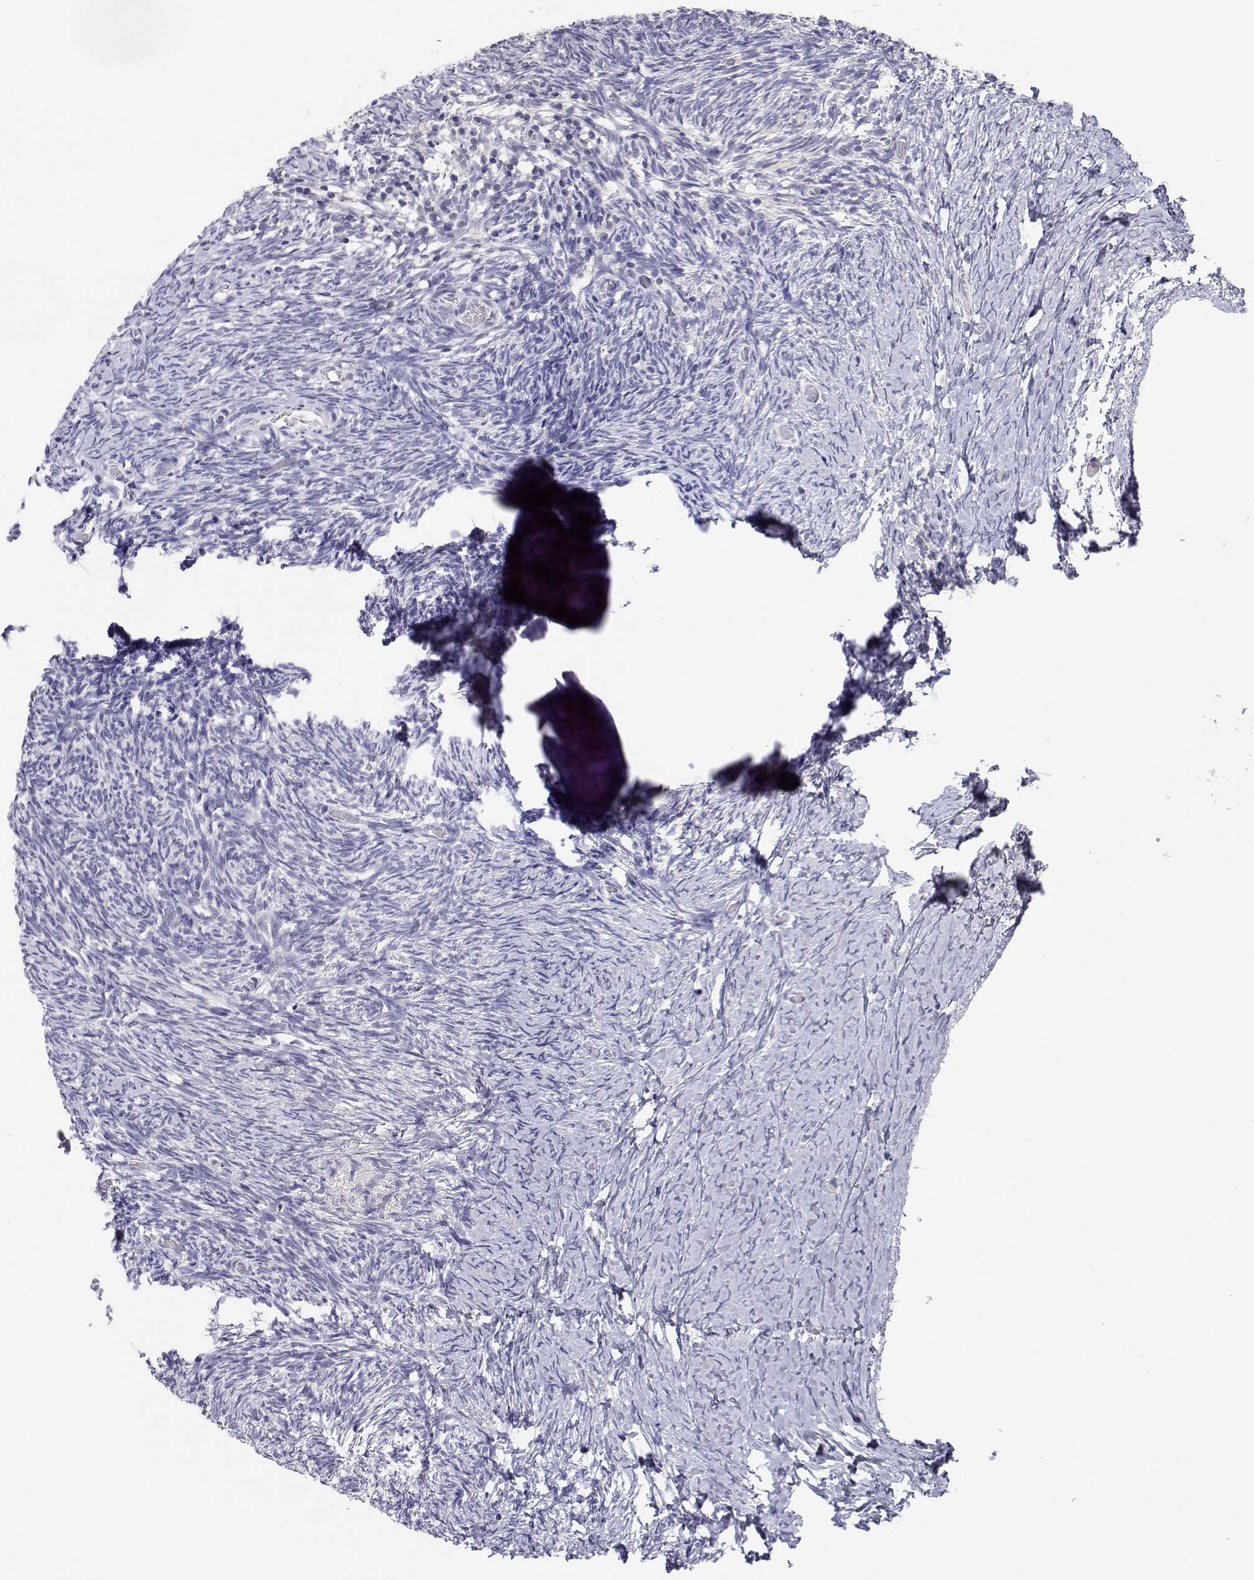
{"staining": {"intensity": "negative", "quantity": "none", "location": "none"}, "tissue": "ovary", "cell_type": "Follicle cells", "image_type": "normal", "snomed": [{"axis": "morphology", "description": "Normal tissue, NOS"}, {"axis": "topography", "description": "Ovary"}], "caption": "Immunohistochemistry (IHC) of benign ovary shows no staining in follicle cells. Brightfield microscopy of immunohistochemistry (IHC) stained with DAB (3,3'-diaminobenzidine) (brown) and hematoxylin (blue), captured at high magnification.", "gene": "ADA", "patient": {"sex": "female", "age": 39}}